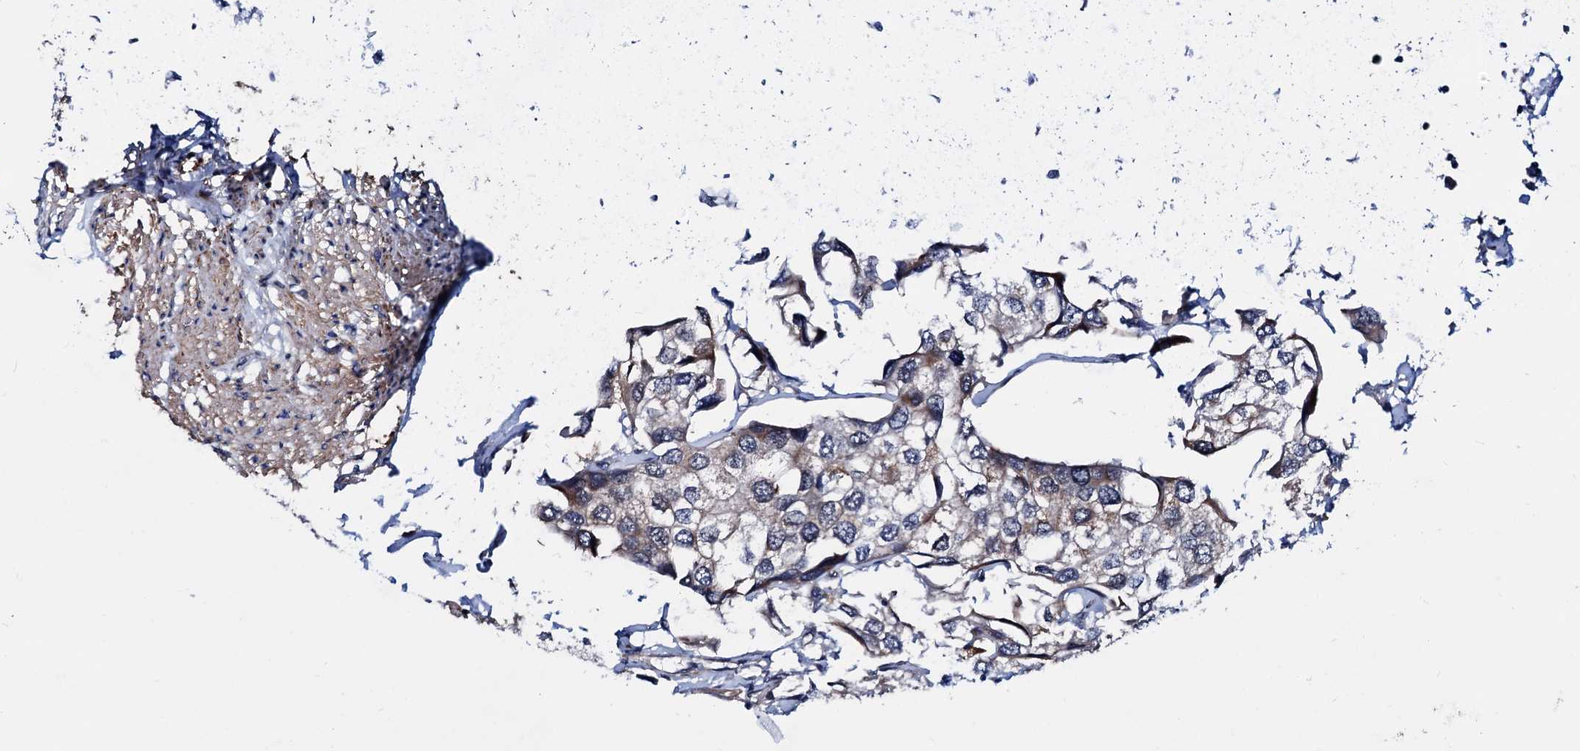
{"staining": {"intensity": "weak", "quantity": "25%-75%", "location": "cytoplasmic/membranous"}, "tissue": "urothelial cancer", "cell_type": "Tumor cells", "image_type": "cancer", "snomed": [{"axis": "morphology", "description": "Urothelial carcinoma, High grade"}, {"axis": "topography", "description": "Urinary bladder"}], "caption": "Urothelial cancer stained with a brown dye demonstrates weak cytoplasmic/membranous positive positivity in approximately 25%-75% of tumor cells.", "gene": "COA4", "patient": {"sex": "male", "age": 64}}